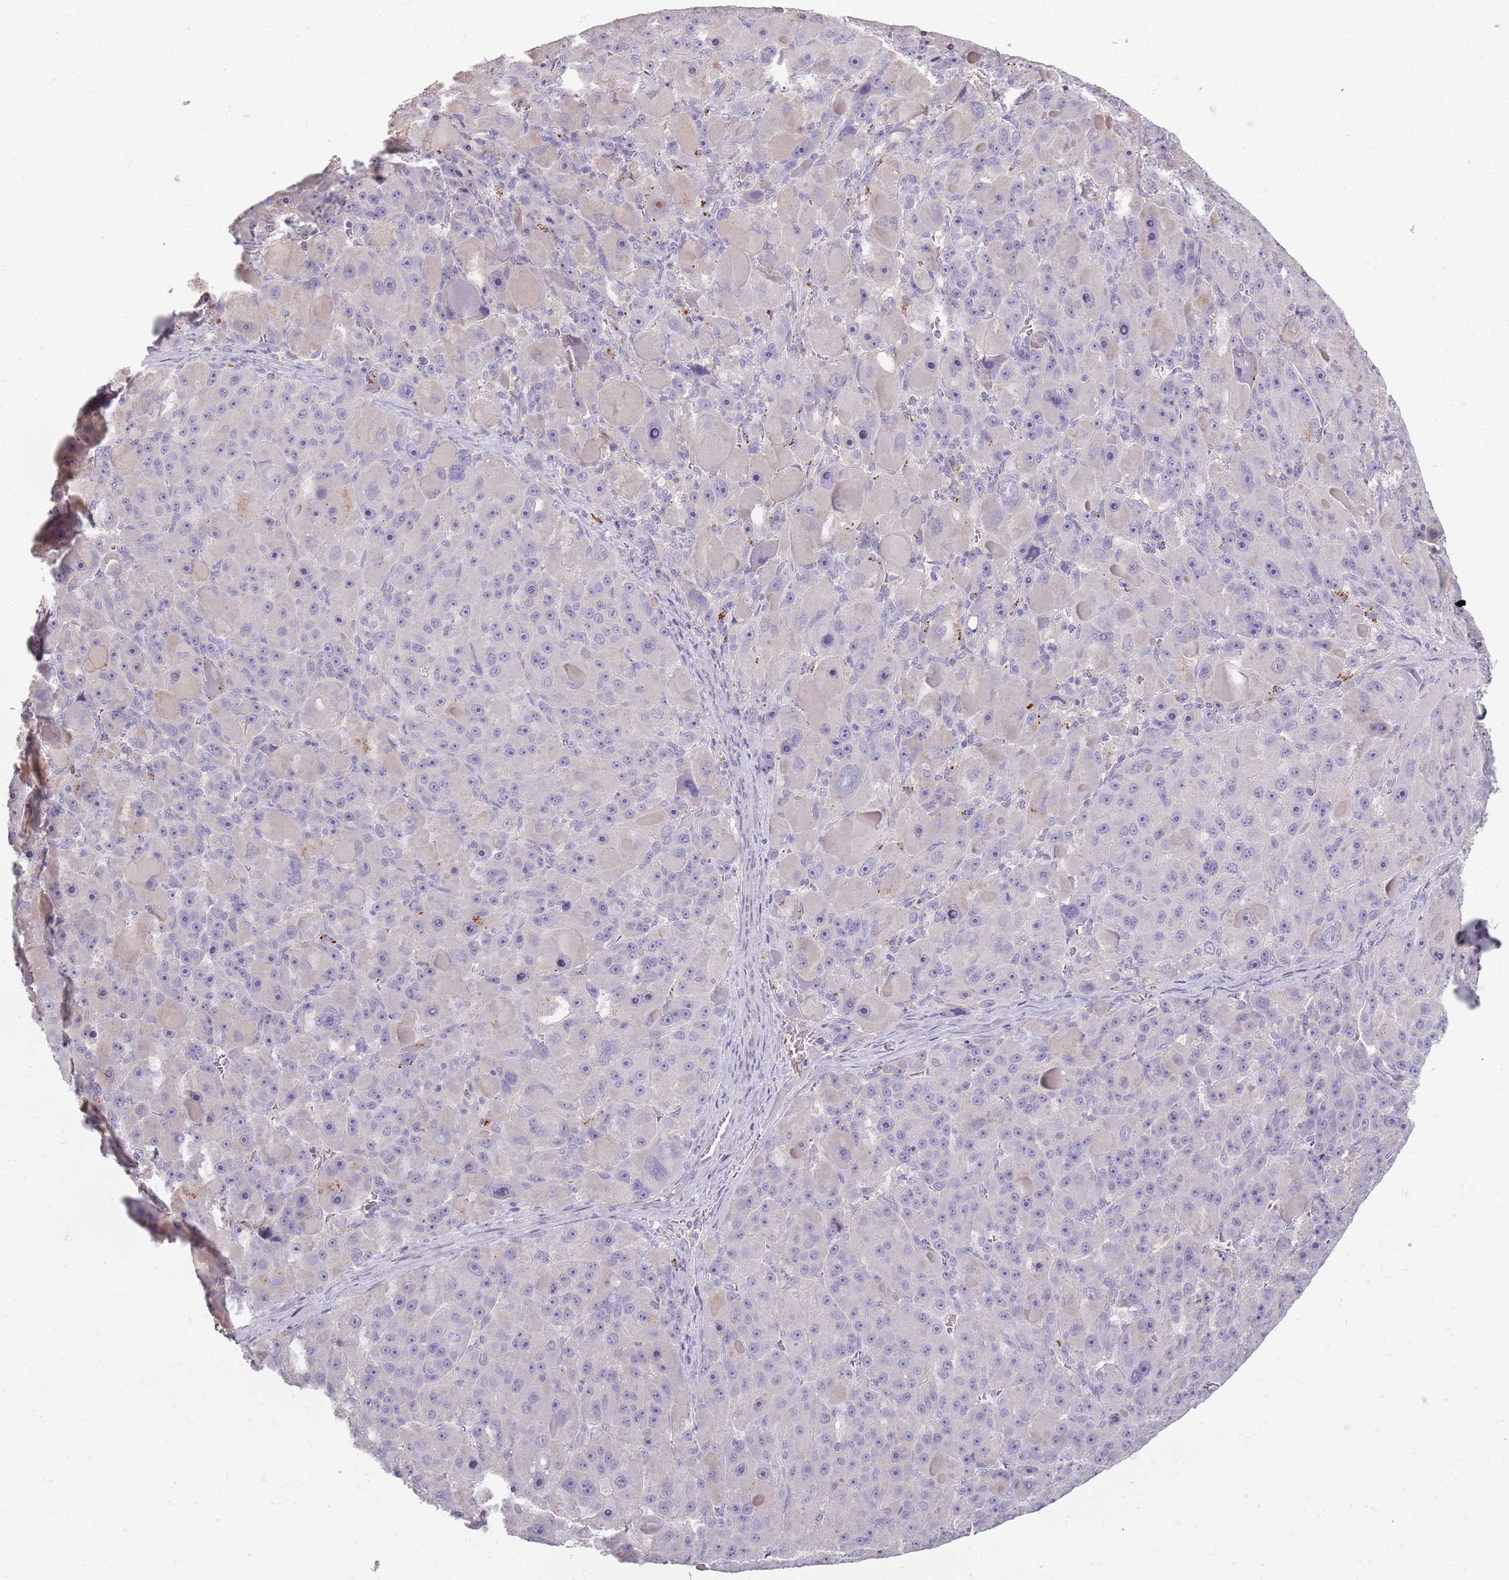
{"staining": {"intensity": "negative", "quantity": "none", "location": "none"}, "tissue": "liver cancer", "cell_type": "Tumor cells", "image_type": "cancer", "snomed": [{"axis": "morphology", "description": "Carcinoma, Hepatocellular, NOS"}, {"axis": "topography", "description": "Liver"}], "caption": "There is no significant expression in tumor cells of hepatocellular carcinoma (liver).", "gene": "SYNGR3", "patient": {"sex": "male", "age": 76}}